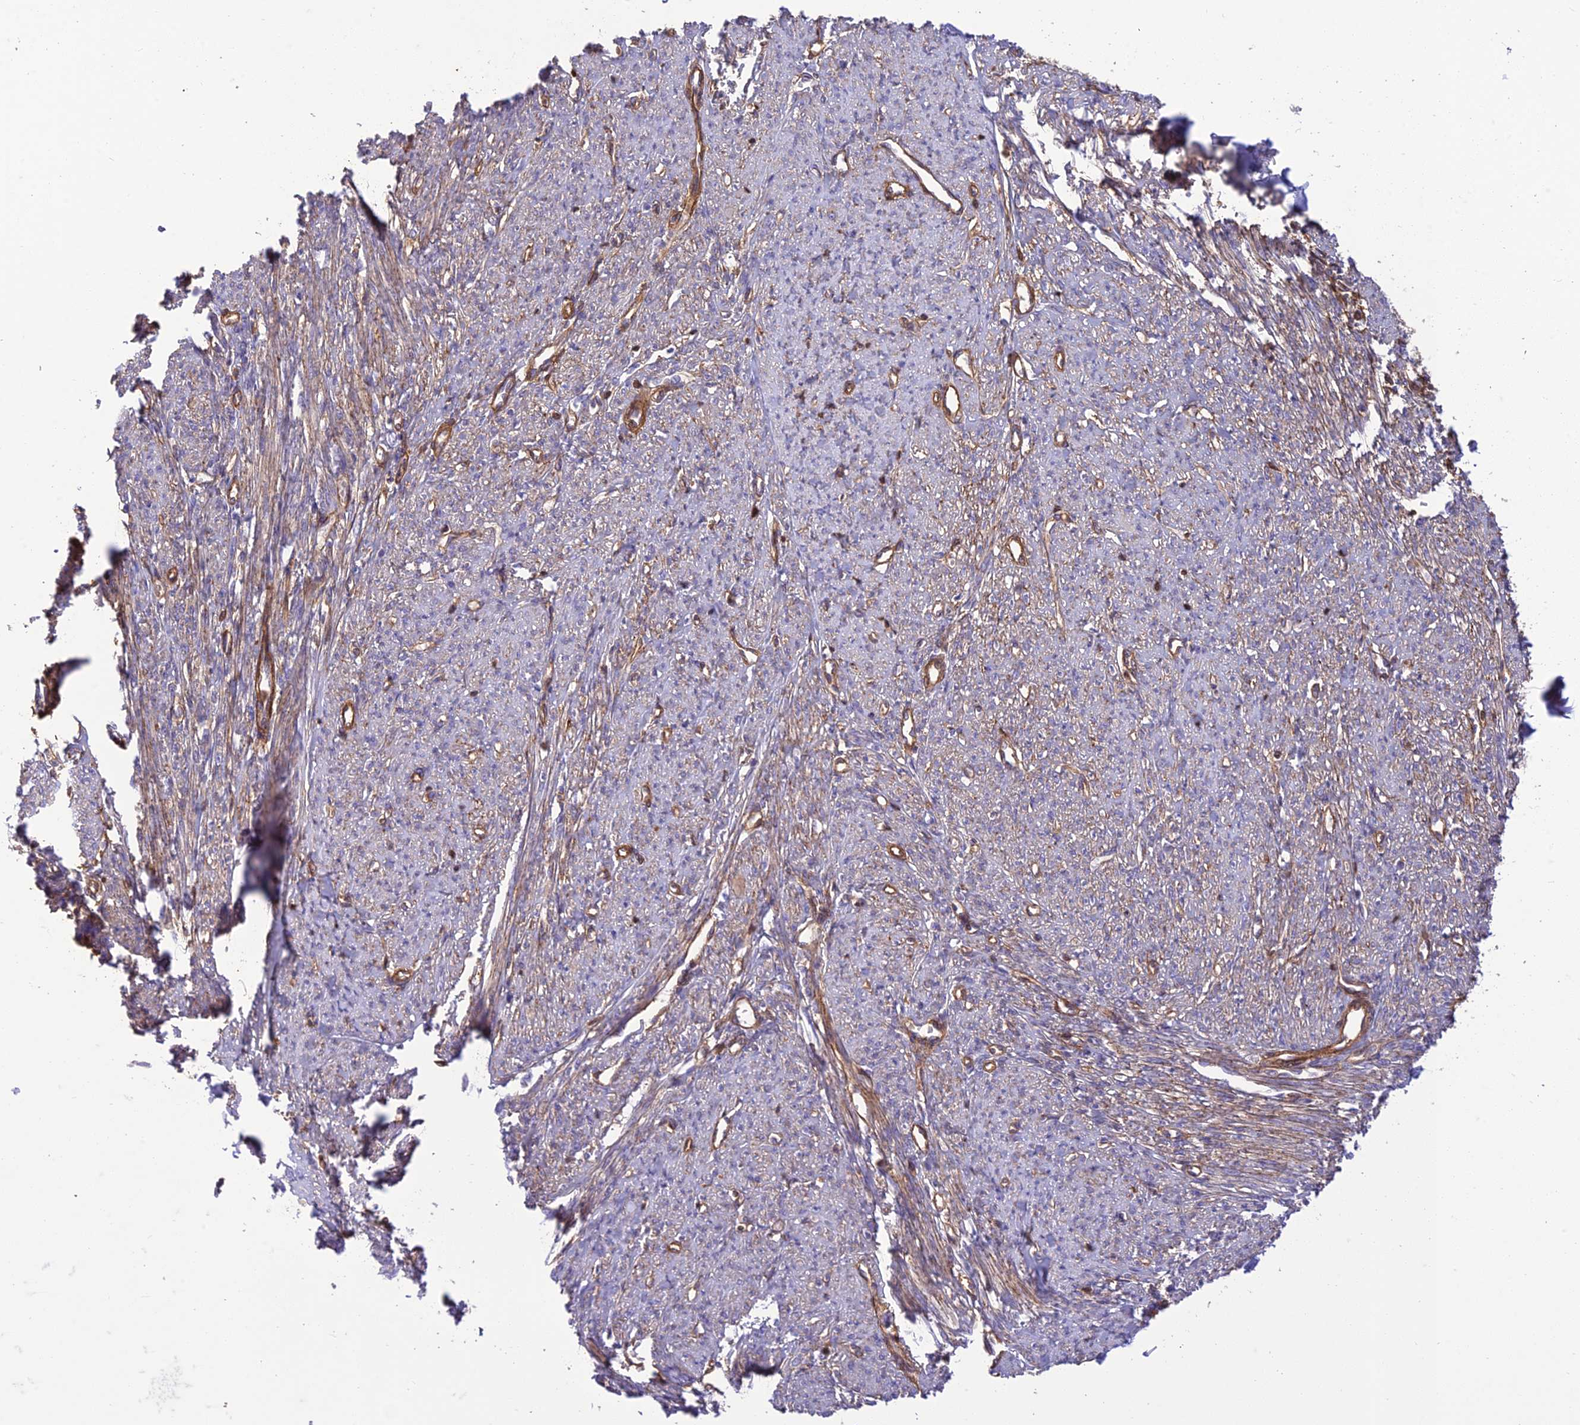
{"staining": {"intensity": "weak", "quantity": "25%-75%", "location": "cytoplasmic/membranous"}, "tissue": "smooth muscle", "cell_type": "Smooth muscle cells", "image_type": "normal", "snomed": [{"axis": "morphology", "description": "Normal tissue, NOS"}, {"axis": "topography", "description": "Smooth muscle"}, {"axis": "topography", "description": "Uterus"}], "caption": "Protein staining of unremarkable smooth muscle reveals weak cytoplasmic/membranous staining in approximately 25%-75% of smooth muscle cells. (DAB (3,3'-diaminobenzidine) = brown stain, brightfield microscopy at high magnification).", "gene": "HPSE2", "patient": {"sex": "female", "age": 59}}